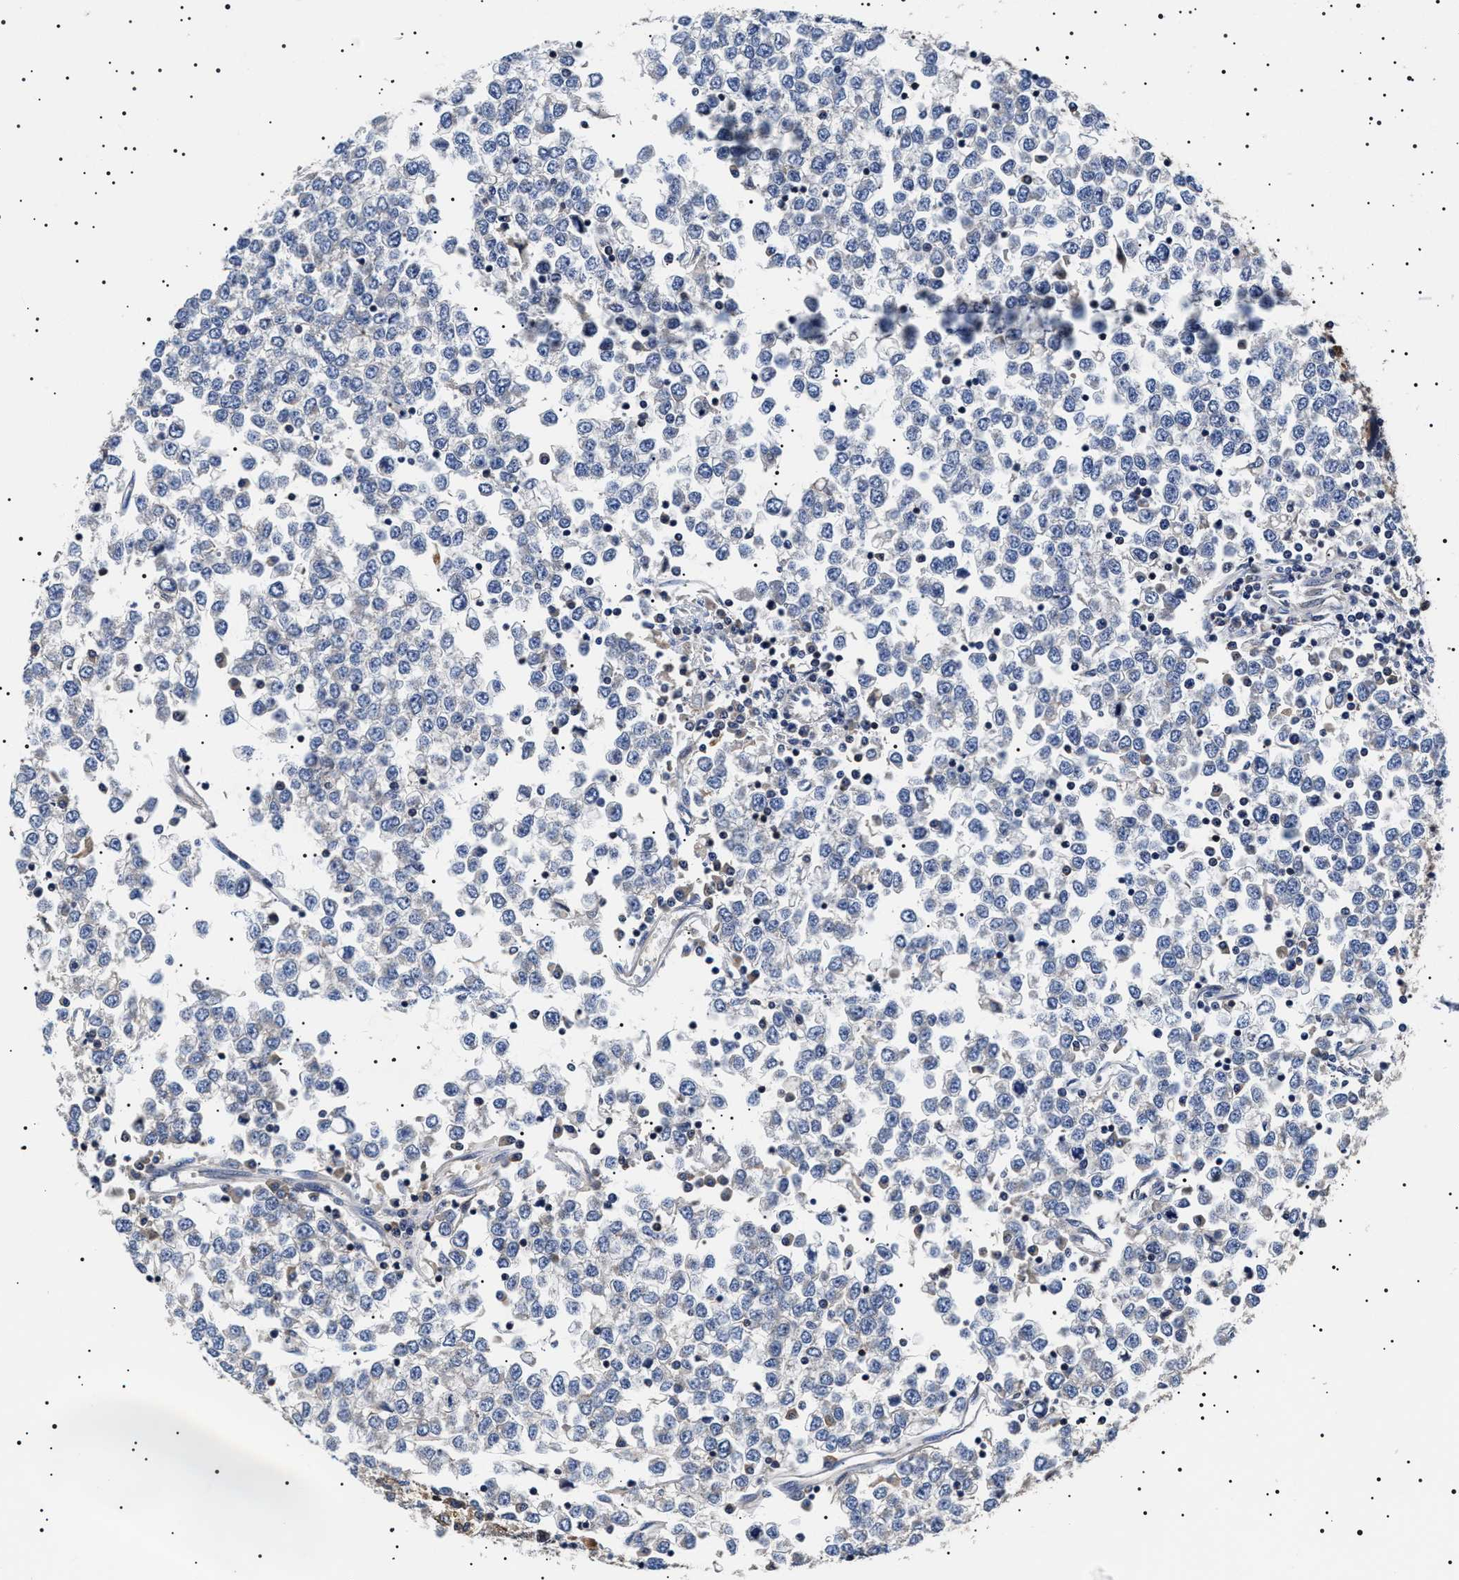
{"staining": {"intensity": "negative", "quantity": "none", "location": "none"}, "tissue": "testis cancer", "cell_type": "Tumor cells", "image_type": "cancer", "snomed": [{"axis": "morphology", "description": "Seminoma, NOS"}, {"axis": "topography", "description": "Testis"}], "caption": "There is no significant positivity in tumor cells of testis cancer.", "gene": "SLC4A7", "patient": {"sex": "male", "age": 65}}